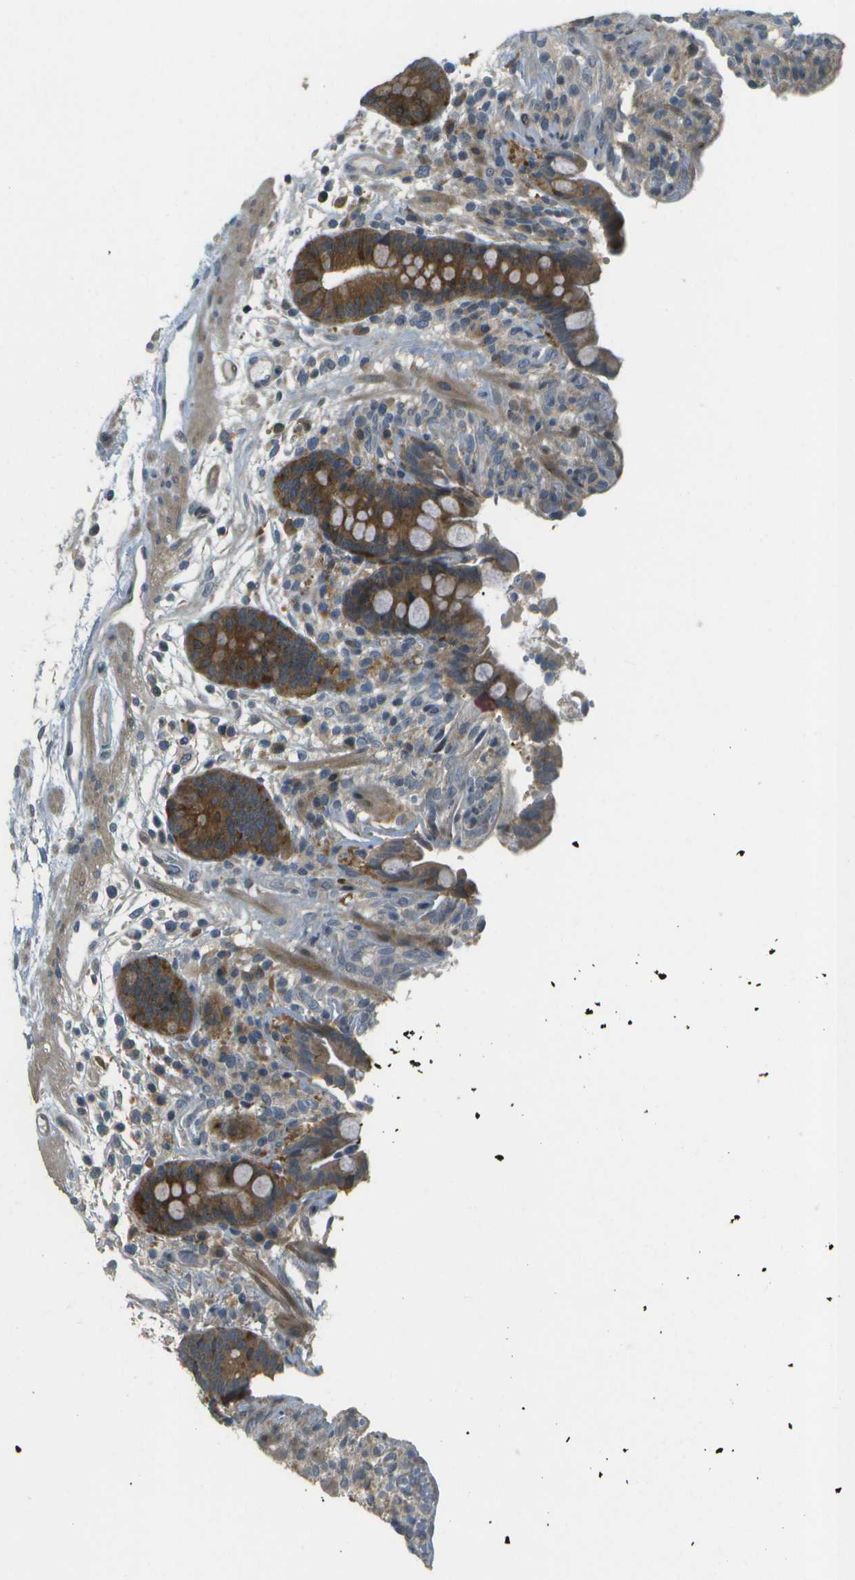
{"staining": {"intensity": "moderate", "quantity": ">75%", "location": "cytoplasmic/membranous"}, "tissue": "colon", "cell_type": "Endothelial cells", "image_type": "normal", "snomed": [{"axis": "morphology", "description": "Normal tissue, NOS"}, {"axis": "topography", "description": "Colon"}], "caption": "Immunohistochemistry of benign human colon shows medium levels of moderate cytoplasmic/membranous positivity in approximately >75% of endothelial cells. The protein is shown in brown color, while the nuclei are stained blue.", "gene": "WNK2", "patient": {"sex": "male", "age": 73}}